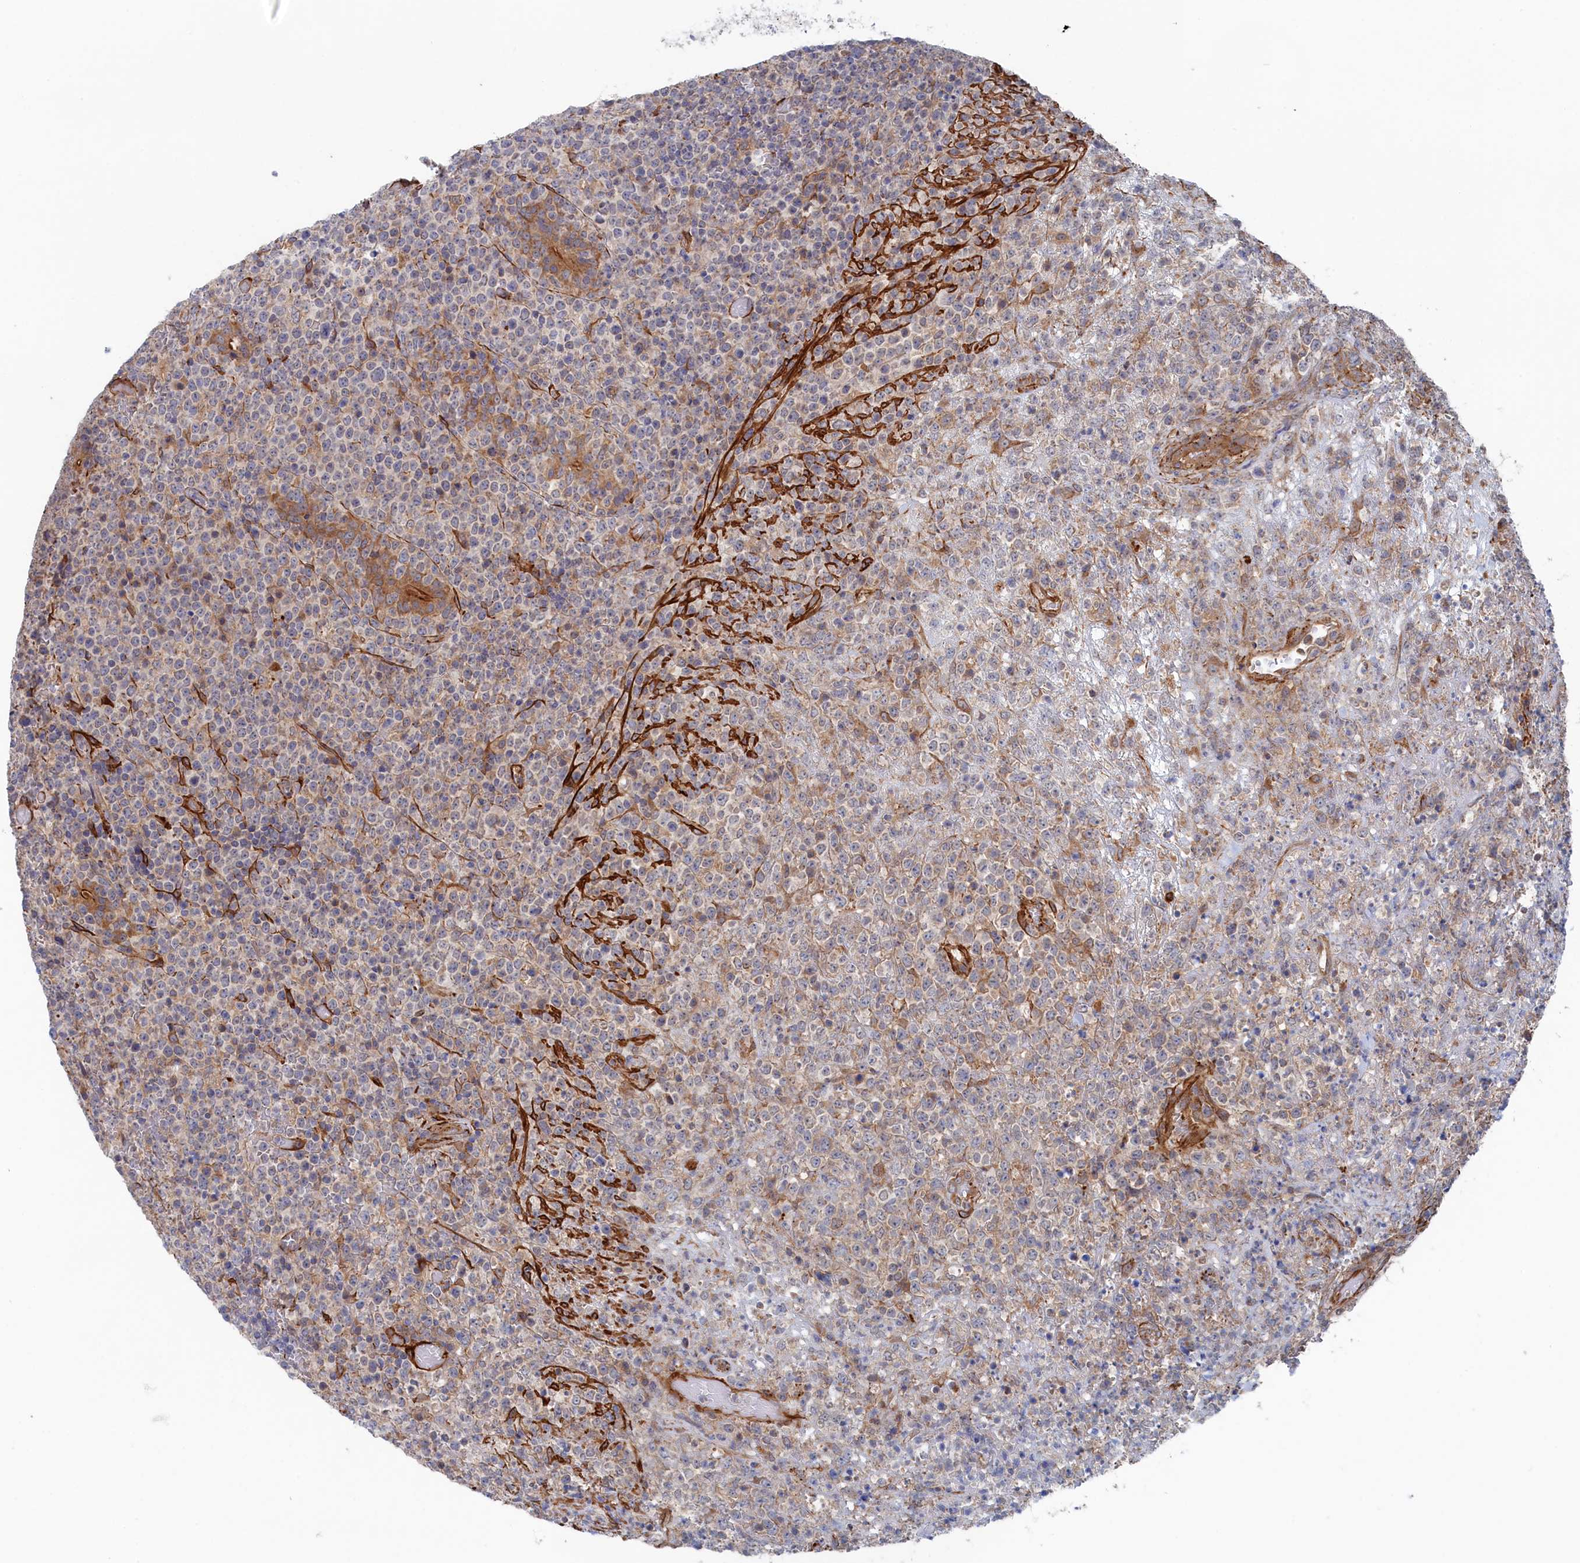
{"staining": {"intensity": "negative", "quantity": "none", "location": "none"}, "tissue": "lymphoma", "cell_type": "Tumor cells", "image_type": "cancer", "snomed": [{"axis": "morphology", "description": "Malignant lymphoma, non-Hodgkin's type, High grade"}, {"axis": "topography", "description": "Colon"}], "caption": "Immunohistochemistry (IHC) of malignant lymphoma, non-Hodgkin's type (high-grade) reveals no staining in tumor cells.", "gene": "FILIP1L", "patient": {"sex": "female", "age": 53}}